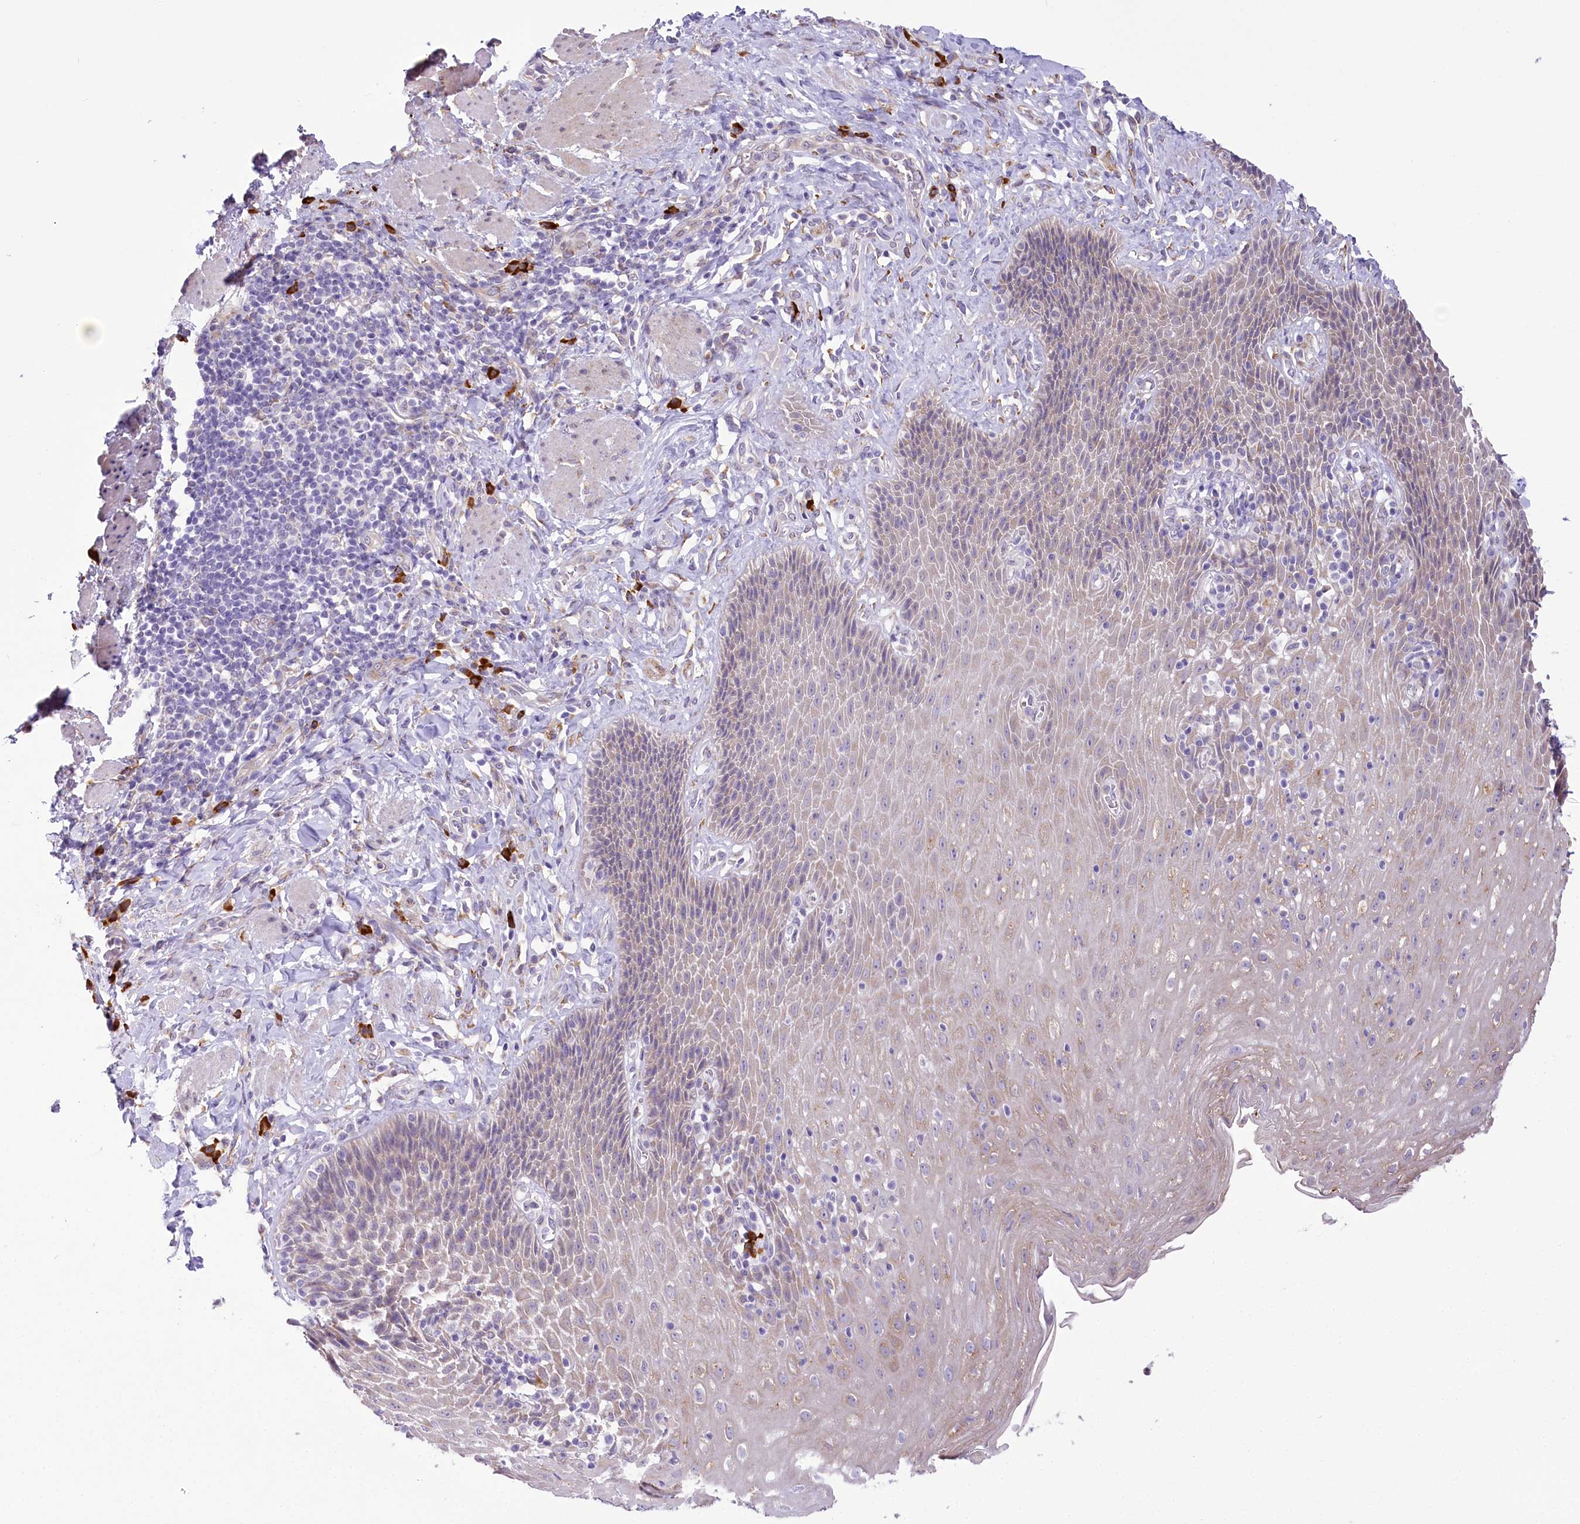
{"staining": {"intensity": "weak", "quantity": "<25%", "location": "cytoplasmic/membranous"}, "tissue": "esophagus", "cell_type": "Squamous epithelial cells", "image_type": "normal", "snomed": [{"axis": "morphology", "description": "Normal tissue, NOS"}, {"axis": "topography", "description": "Esophagus"}], "caption": "DAB immunohistochemical staining of unremarkable esophagus demonstrates no significant positivity in squamous epithelial cells.", "gene": "NCKAP5", "patient": {"sex": "female", "age": 61}}